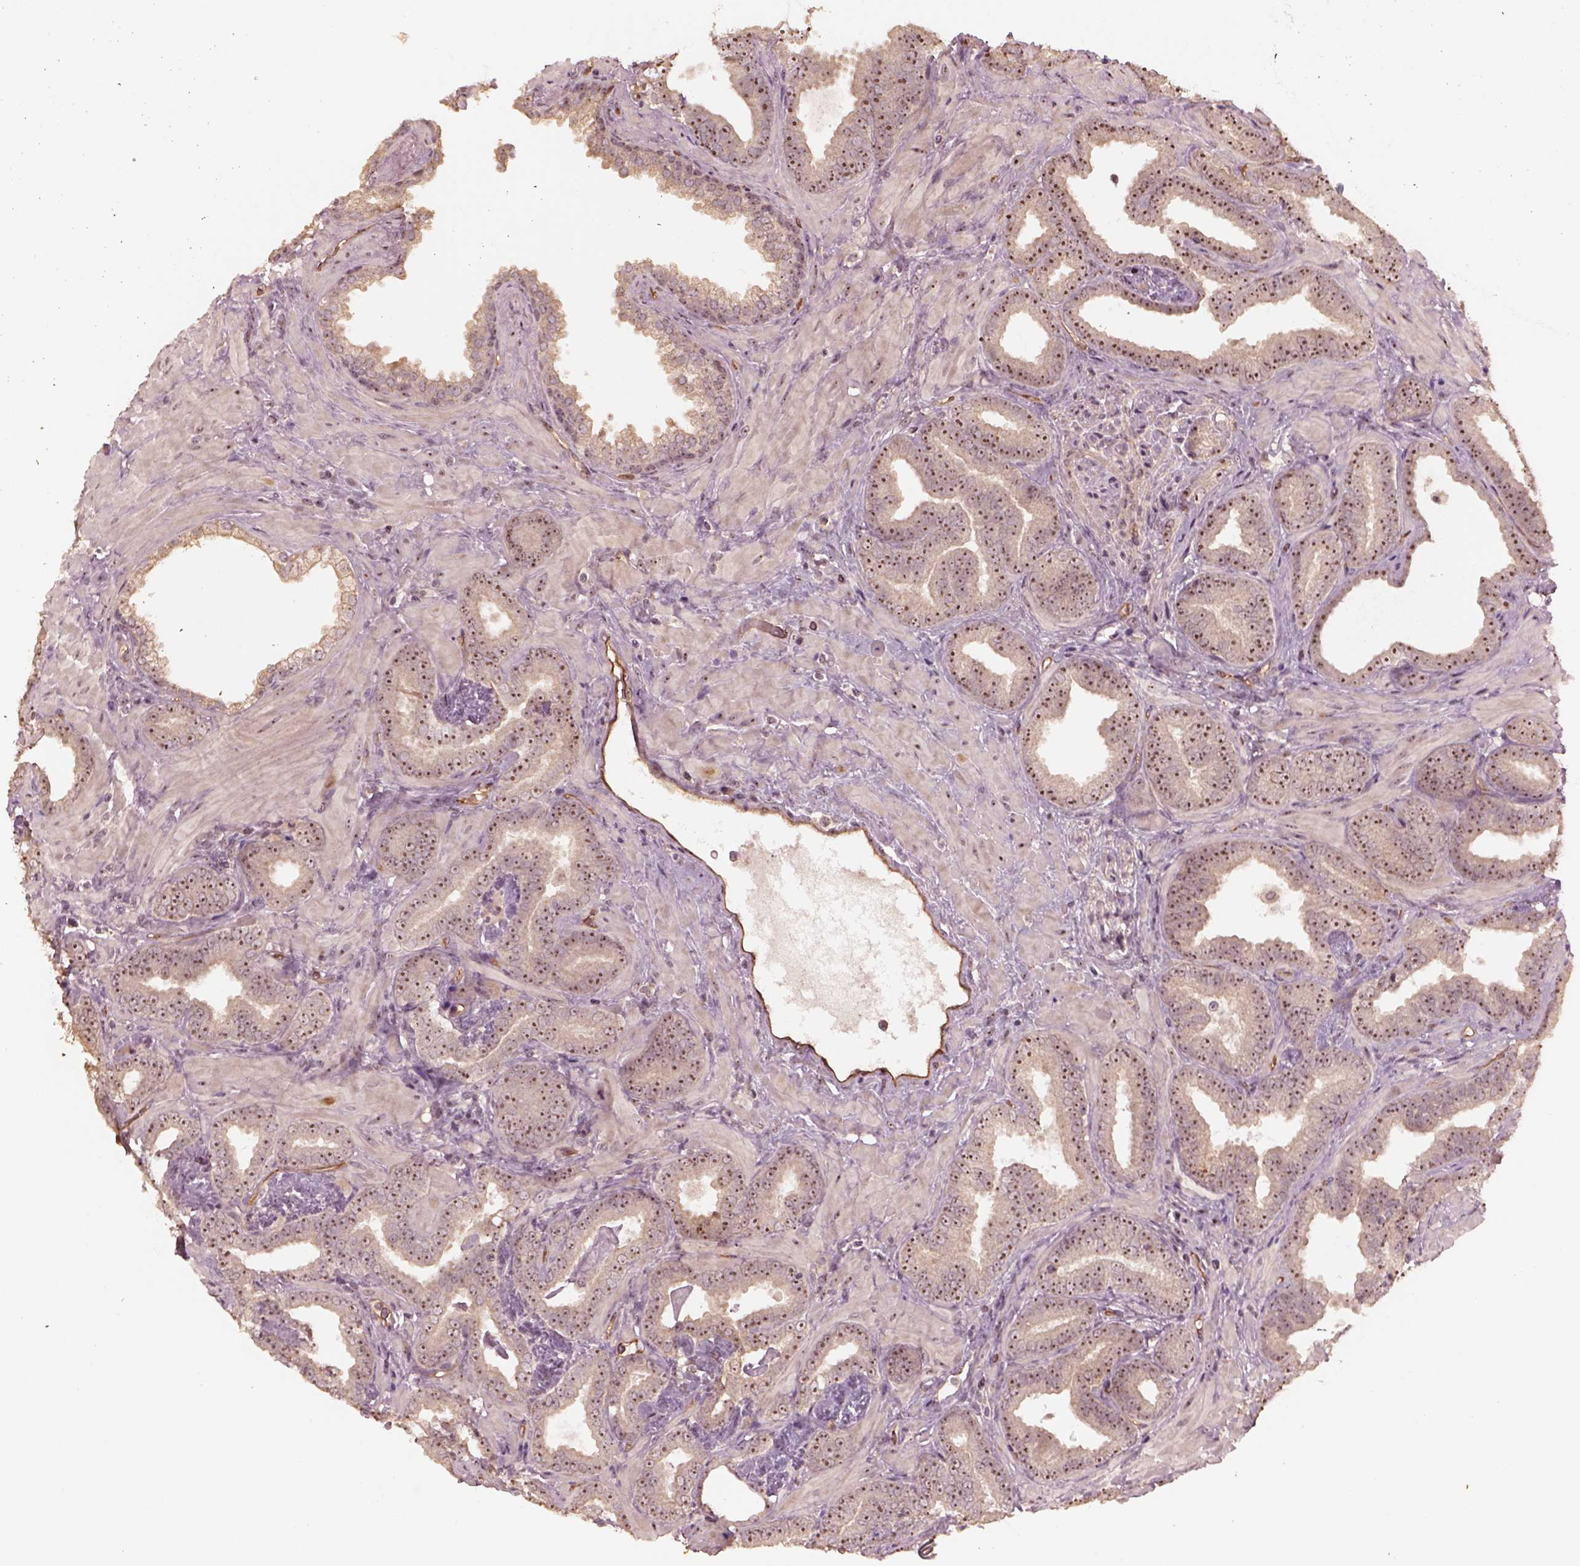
{"staining": {"intensity": "moderate", "quantity": ">75%", "location": "nuclear"}, "tissue": "prostate cancer", "cell_type": "Tumor cells", "image_type": "cancer", "snomed": [{"axis": "morphology", "description": "Adenocarcinoma, Low grade"}, {"axis": "topography", "description": "Prostate"}], "caption": "IHC of human prostate adenocarcinoma (low-grade) displays medium levels of moderate nuclear expression in about >75% of tumor cells.", "gene": "GNRH1", "patient": {"sex": "male", "age": 63}}